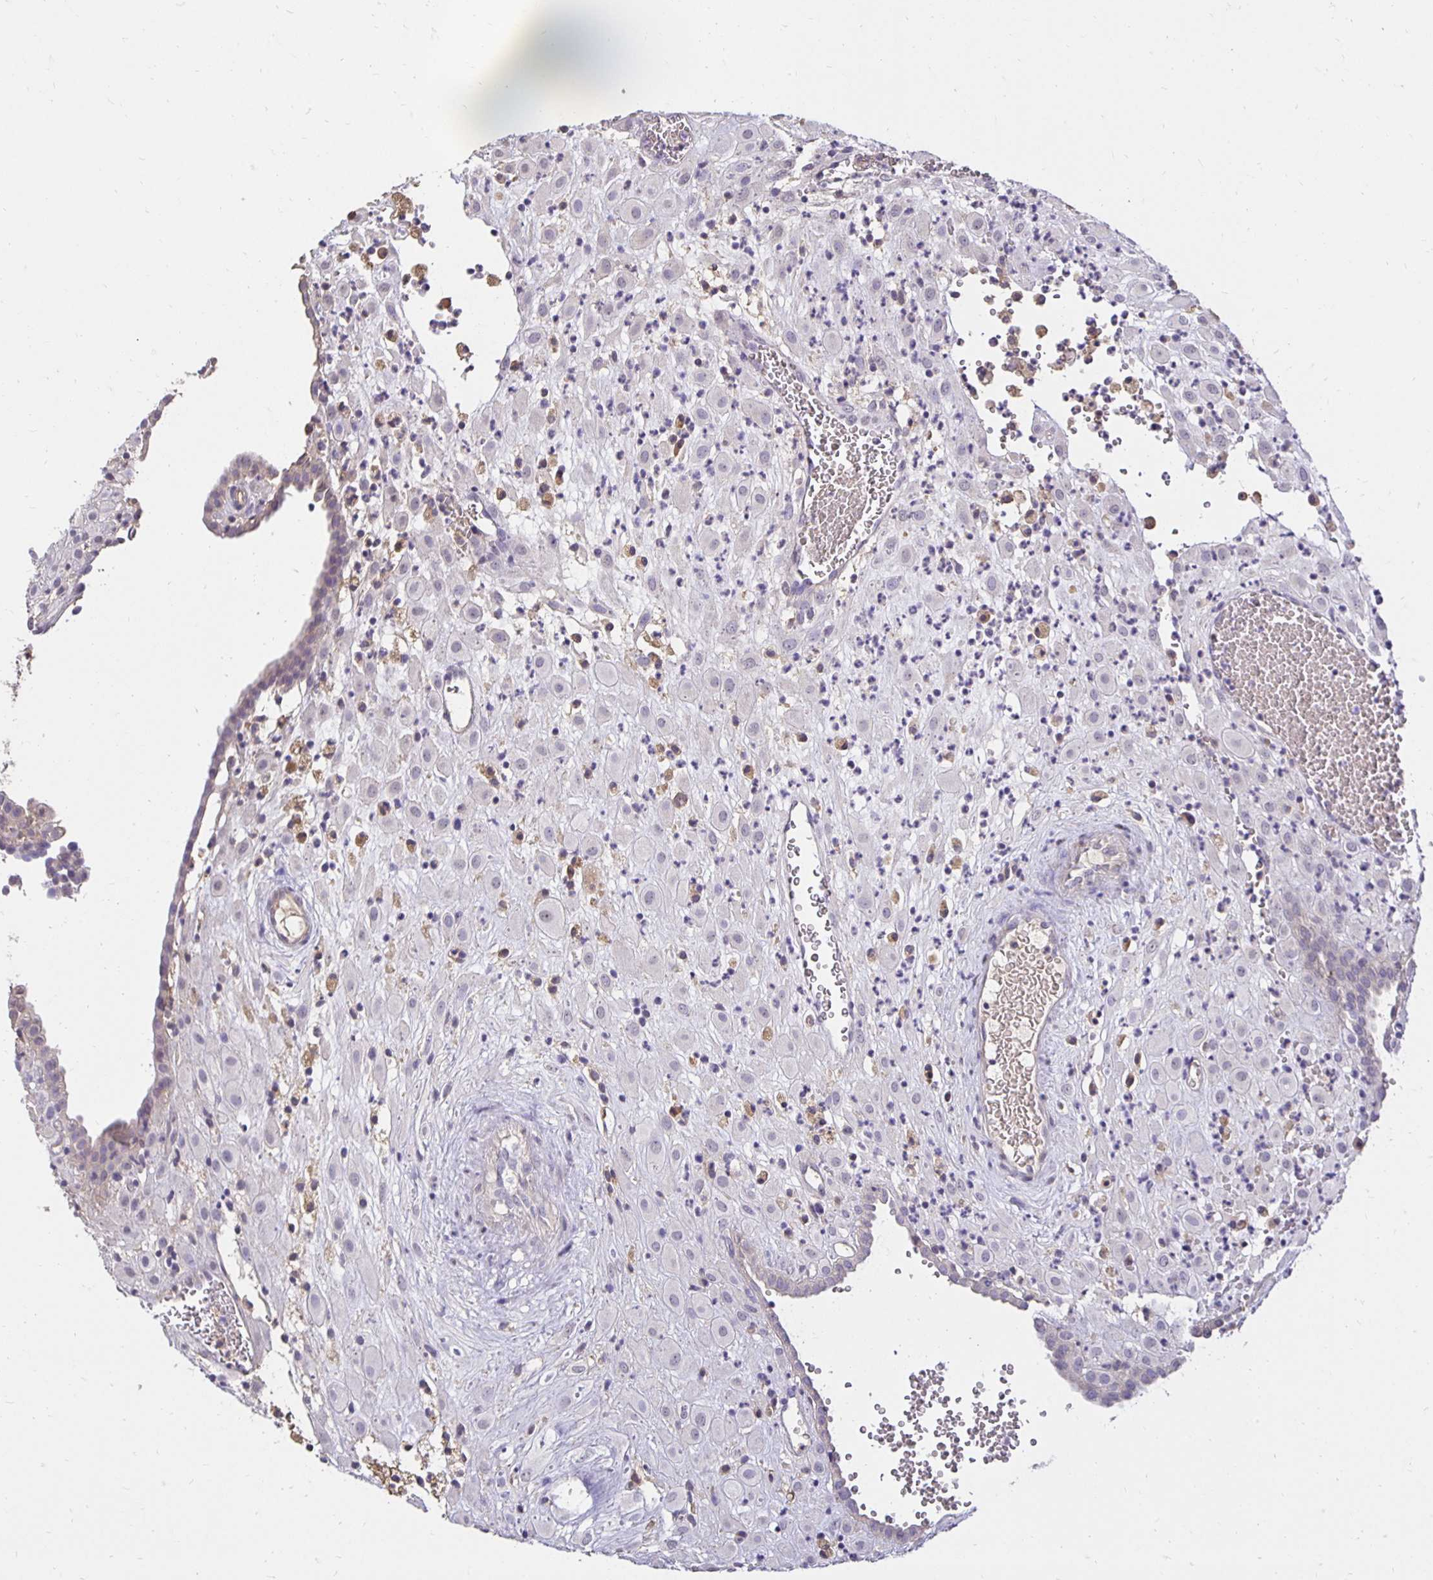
{"staining": {"intensity": "negative", "quantity": "none", "location": "none"}, "tissue": "placenta", "cell_type": "Decidual cells", "image_type": "normal", "snomed": [{"axis": "morphology", "description": "Normal tissue, NOS"}, {"axis": "topography", "description": "Placenta"}], "caption": "Placenta was stained to show a protein in brown. There is no significant positivity in decidual cells. (Immunohistochemistry (ihc), brightfield microscopy, high magnification).", "gene": "PNPLA3", "patient": {"sex": "female", "age": 24}}